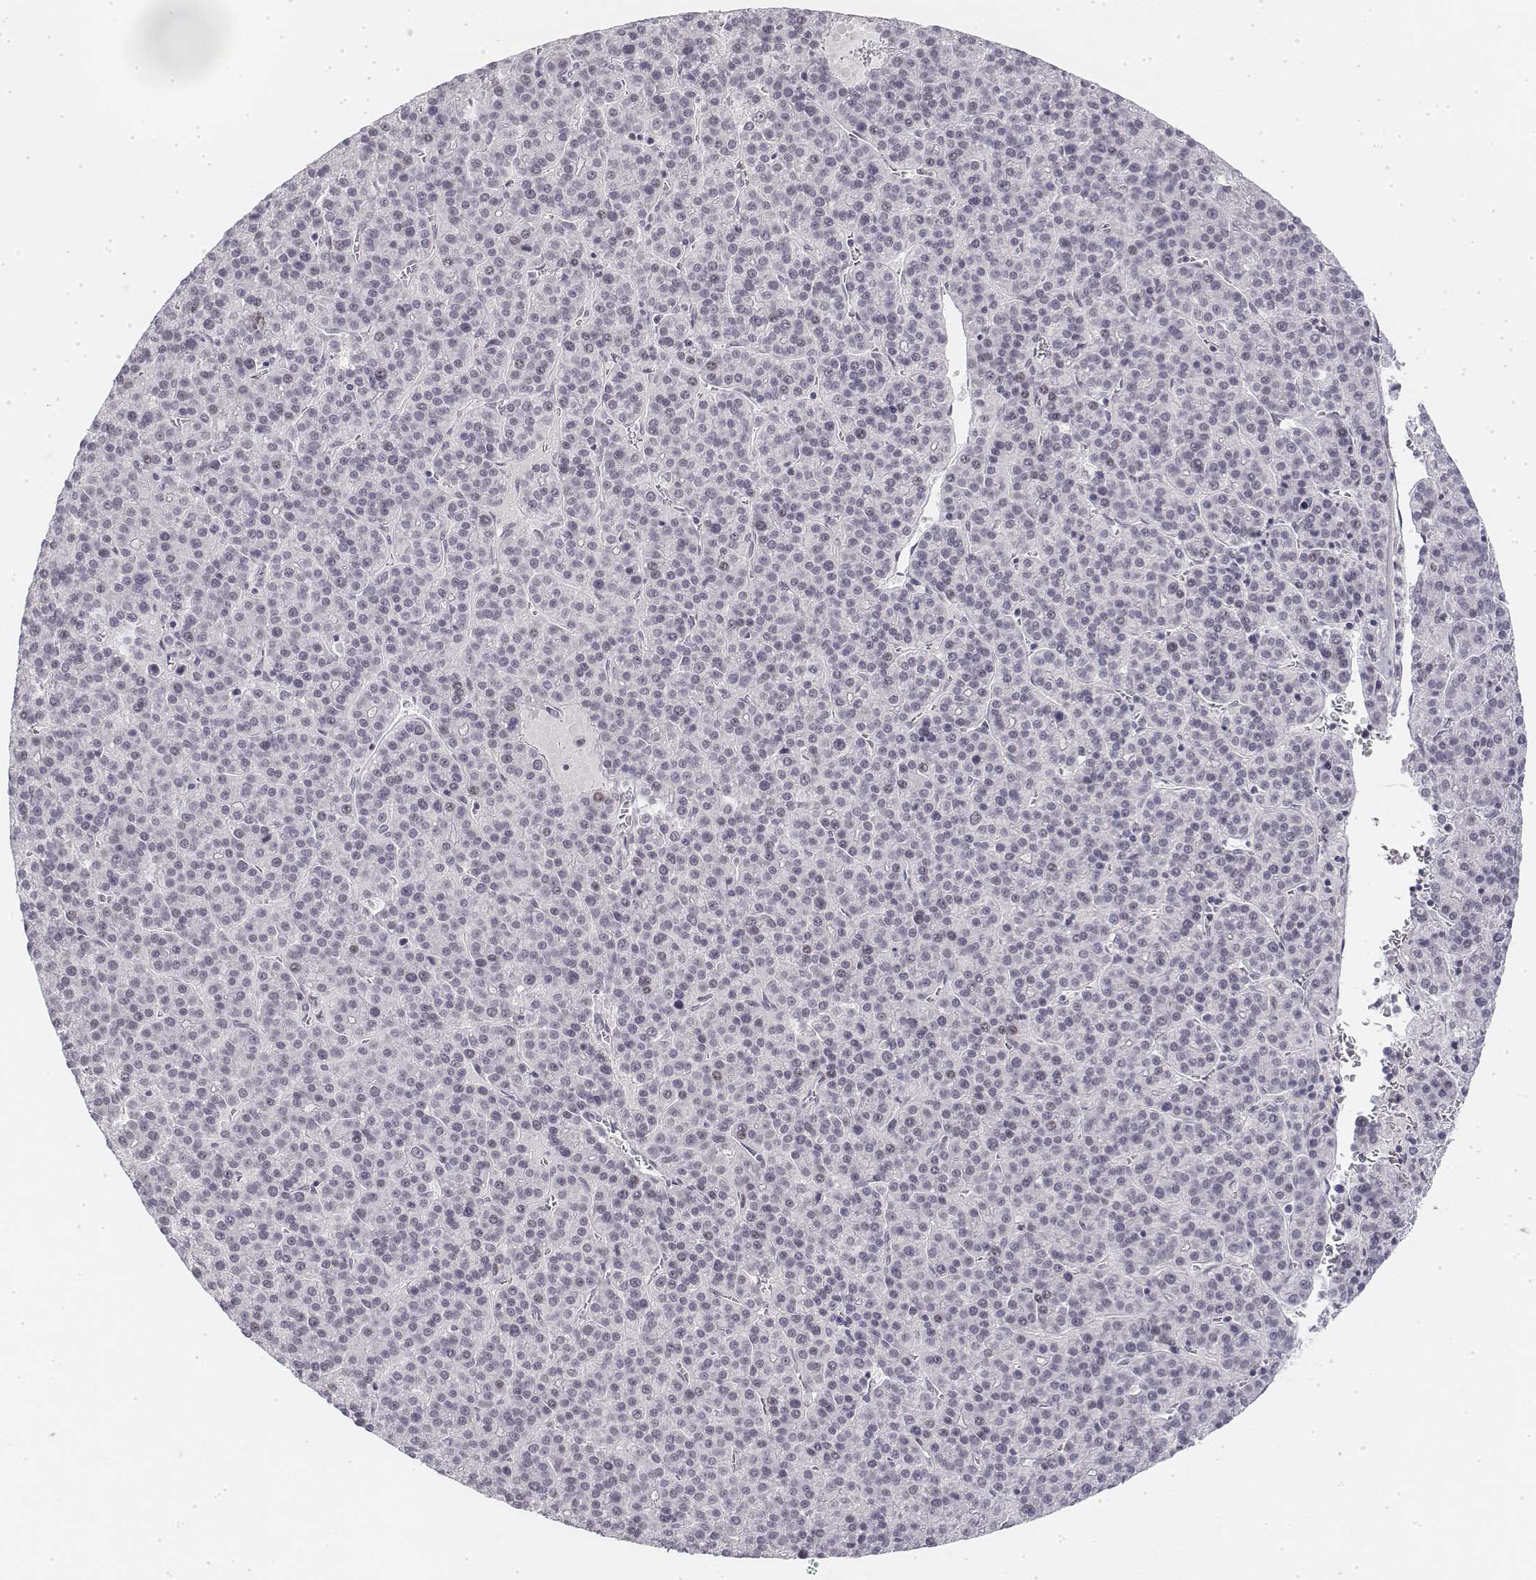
{"staining": {"intensity": "negative", "quantity": "none", "location": "none"}, "tissue": "liver cancer", "cell_type": "Tumor cells", "image_type": "cancer", "snomed": [{"axis": "morphology", "description": "Carcinoma, Hepatocellular, NOS"}, {"axis": "topography", "description": "Liver"}], "caption": "Immunohistochemistry micrograph of neoplastic tissue: human liver cancer stained with DAB shows no significant protein expression in tumor cells. (Brightfield microscopy of DAB IHC at high magnification).", "gene": "KRT84", "patient": {"sex": "female", "age": 58}}